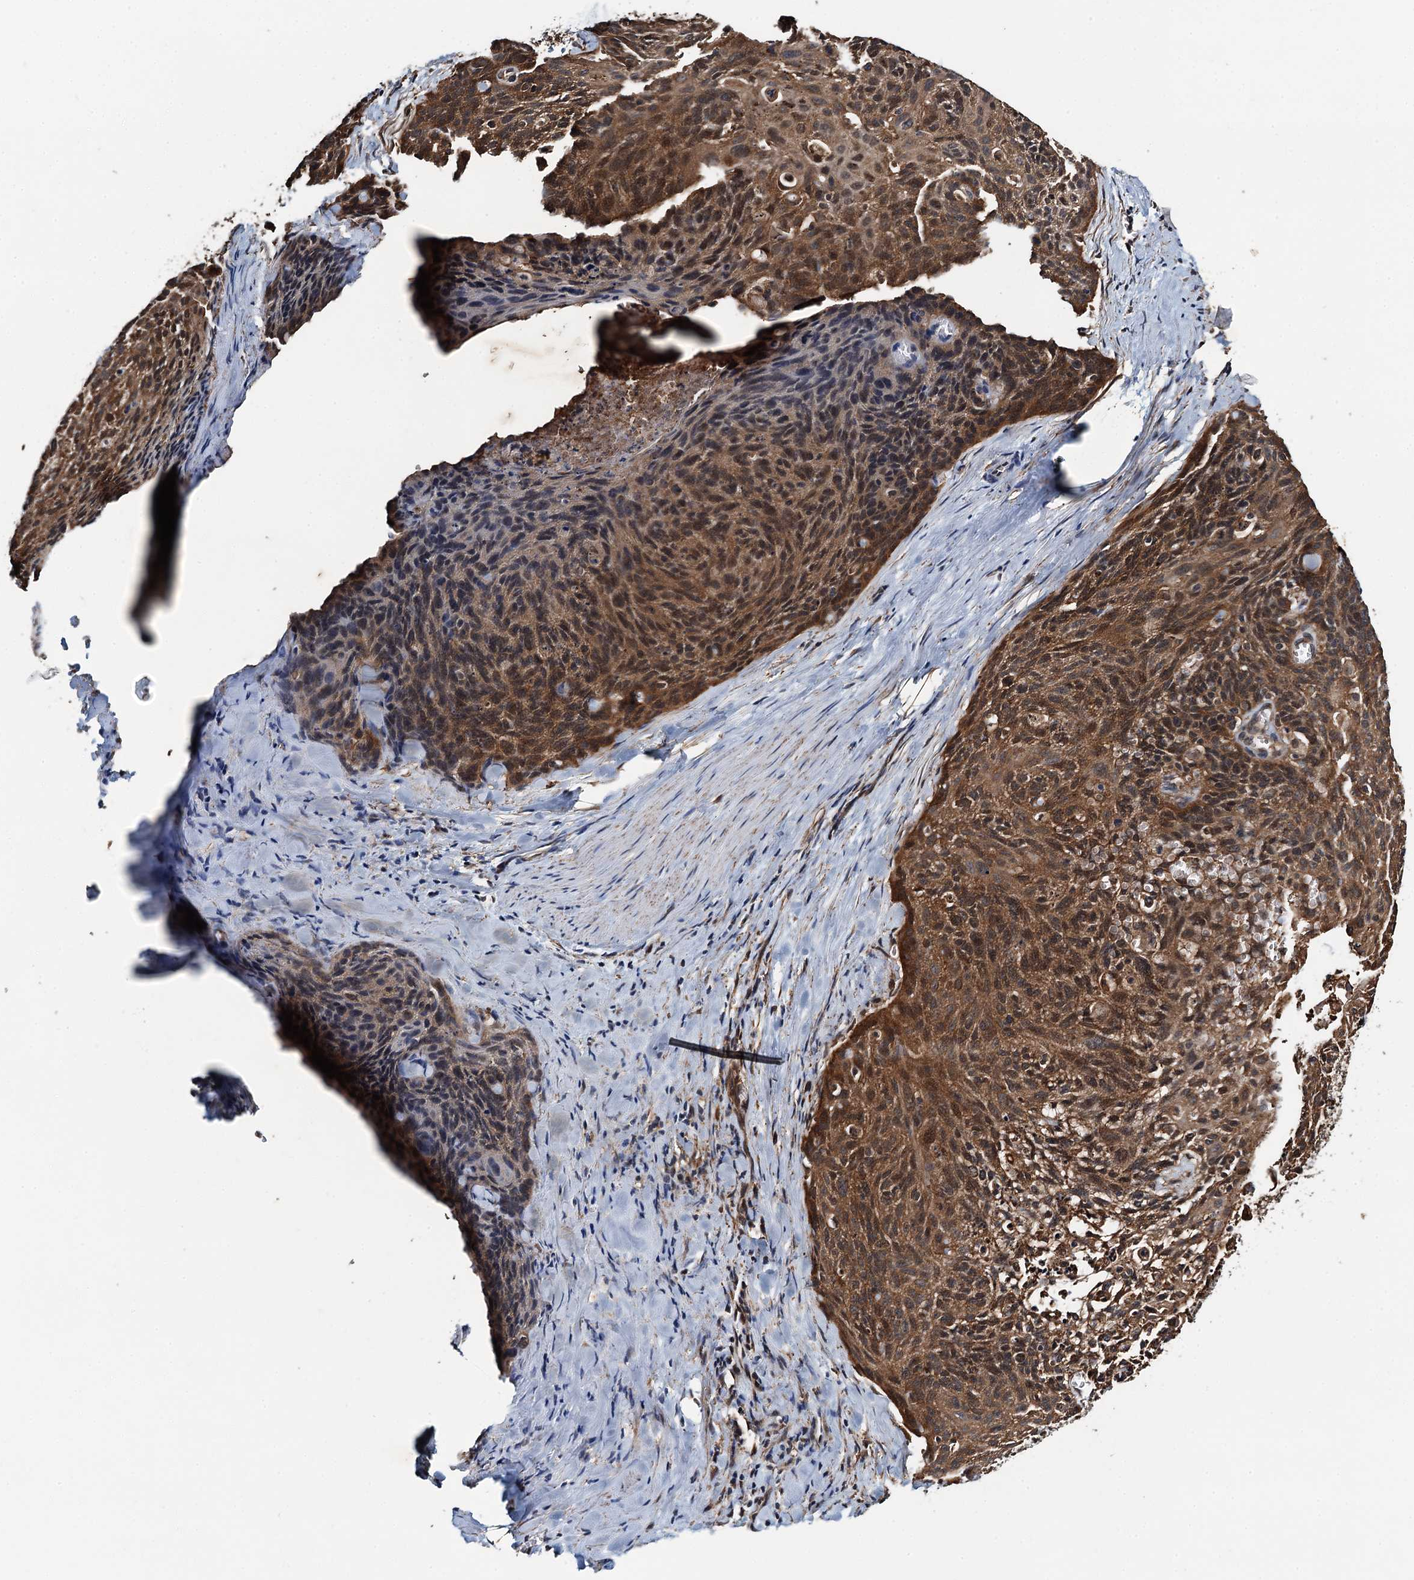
{"staining": {"intensity": "moderate", "quantity": ">75%", "location": "cytoplasmic/membranous,nuclear"}, "tissue": "cervical cancer", "cell_type": "Tumor cells", "image_type": "cancer", "snomed": [{"axis": "morphology", "description": "Squamous cell carcinoma, NOS"}, {"axis": "topography", "description": "Cervix"}], "caption": "There is medium levels of moderate cytoplasmic/membranous and nuclear expression in tumor cells of cervical cancer (squamous cell carcinoma), as demonstrated by immunohistochemical staining (brown color).", "gene": "WHAMM", "patient": {"sex": "female", "age": 55}}